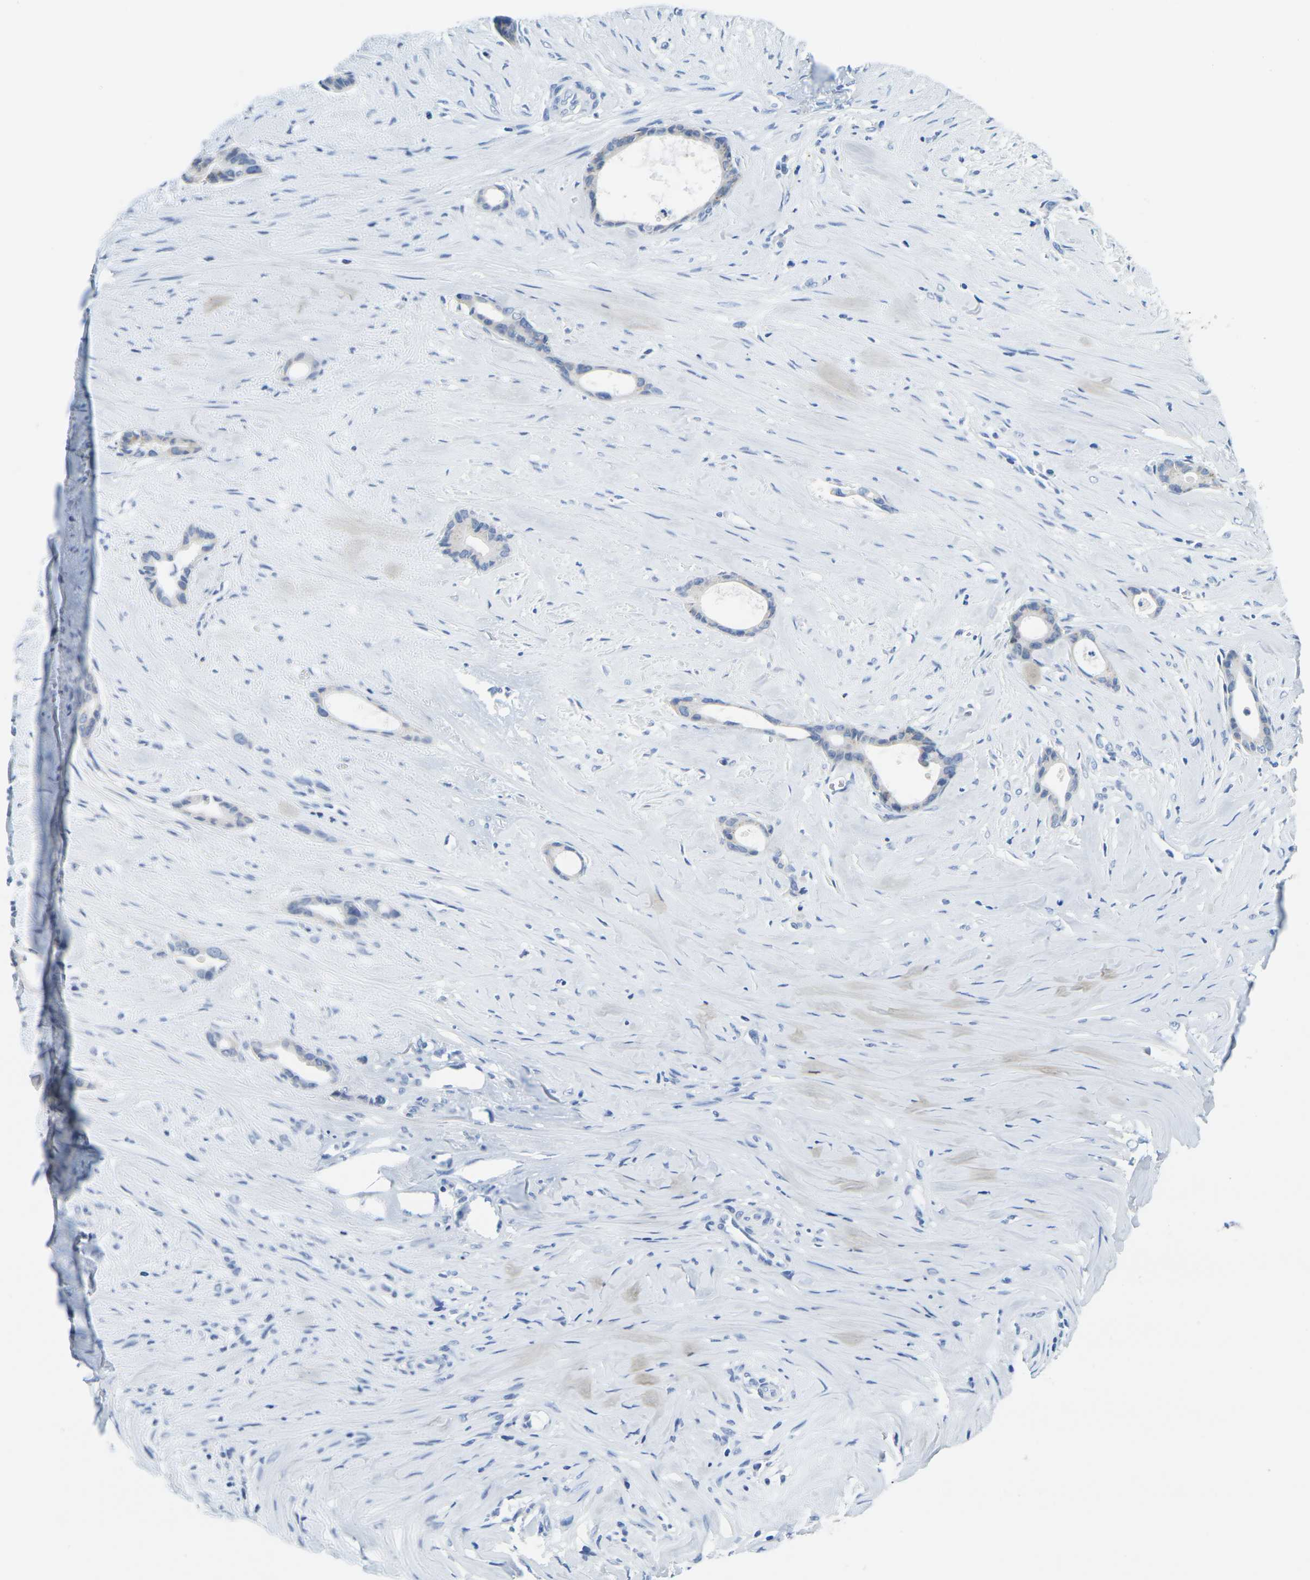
{"staining": {"intensity": "negative", "quantity": "none", "location": "none"}, "tissue": "liver cancer", "cell_type": "Tumor cells", "image_type": "cancer", "snomed": [{"axis": "morphology", "description": "Cholangiocarcinoma"}, {"axis": "topography", "description": "Liver"}], "caption": "High power microscopy image of an IHC histopathology image of cholangiocarcinoma (liver), revealing no significant positivity in tumor cells.", "gene": "FAM3D", "patient": {"sex": "female", "age": 55}}